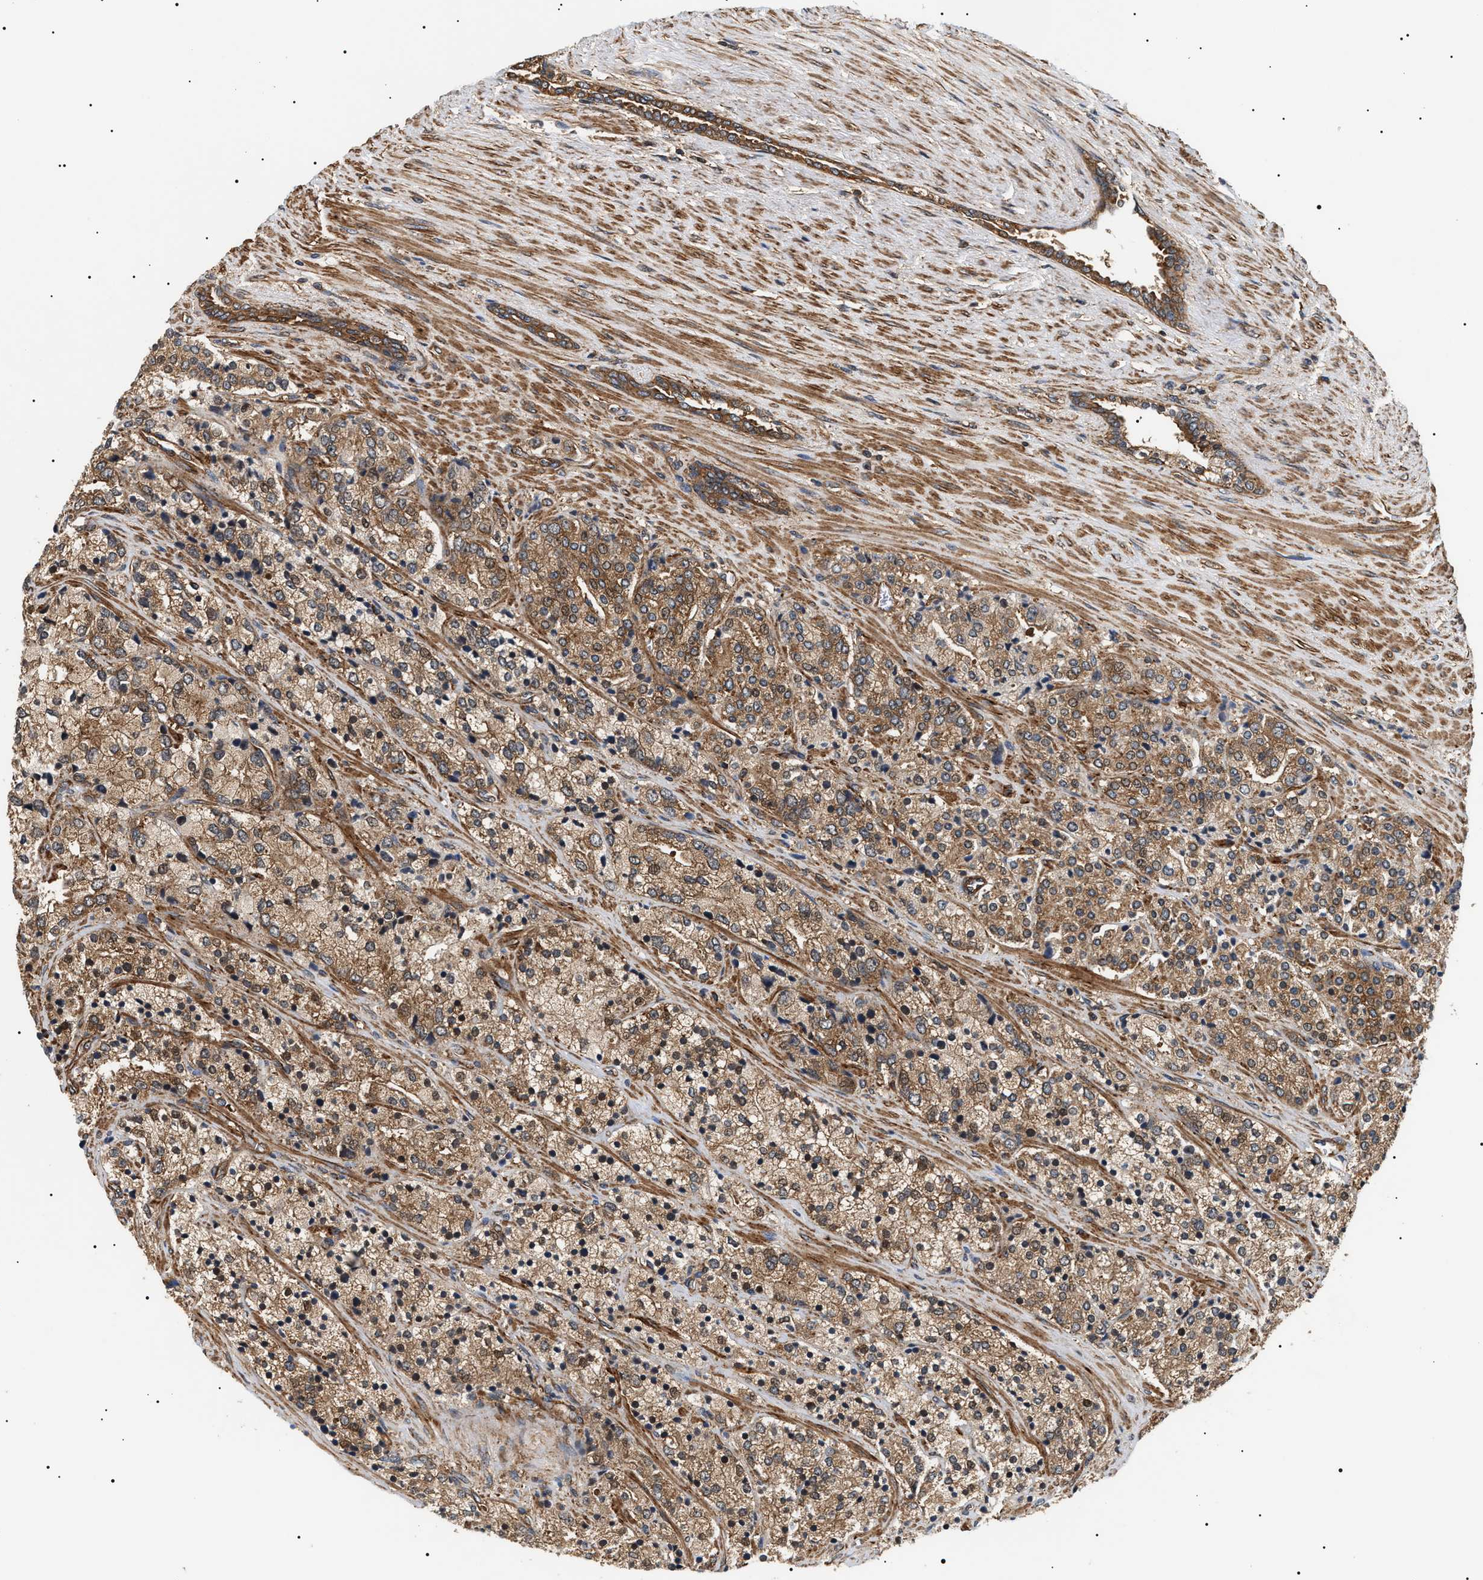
{"staining": {"intensity": "moderate", "quantity": ">75%", "location": "cytoplasmic/membranous"}, "tissue": "prostate cancer", "cell_type": "Tumor cells", "image_type": "cancer", "snomed": [{"axis": "morphology", "description": "Adenocarcinoma, High grade"}, {"axis": "topography", "description": "Prostate"}], "caption": "Immunohistochemistry (IHC) (DAB) staining of prostate cancer shows moderate cytoplasmic/membranous protein staining in about >75% of tumor cells.", "gene": "SH3GLB2", "patient": {"sex": "male", "age": 71}}